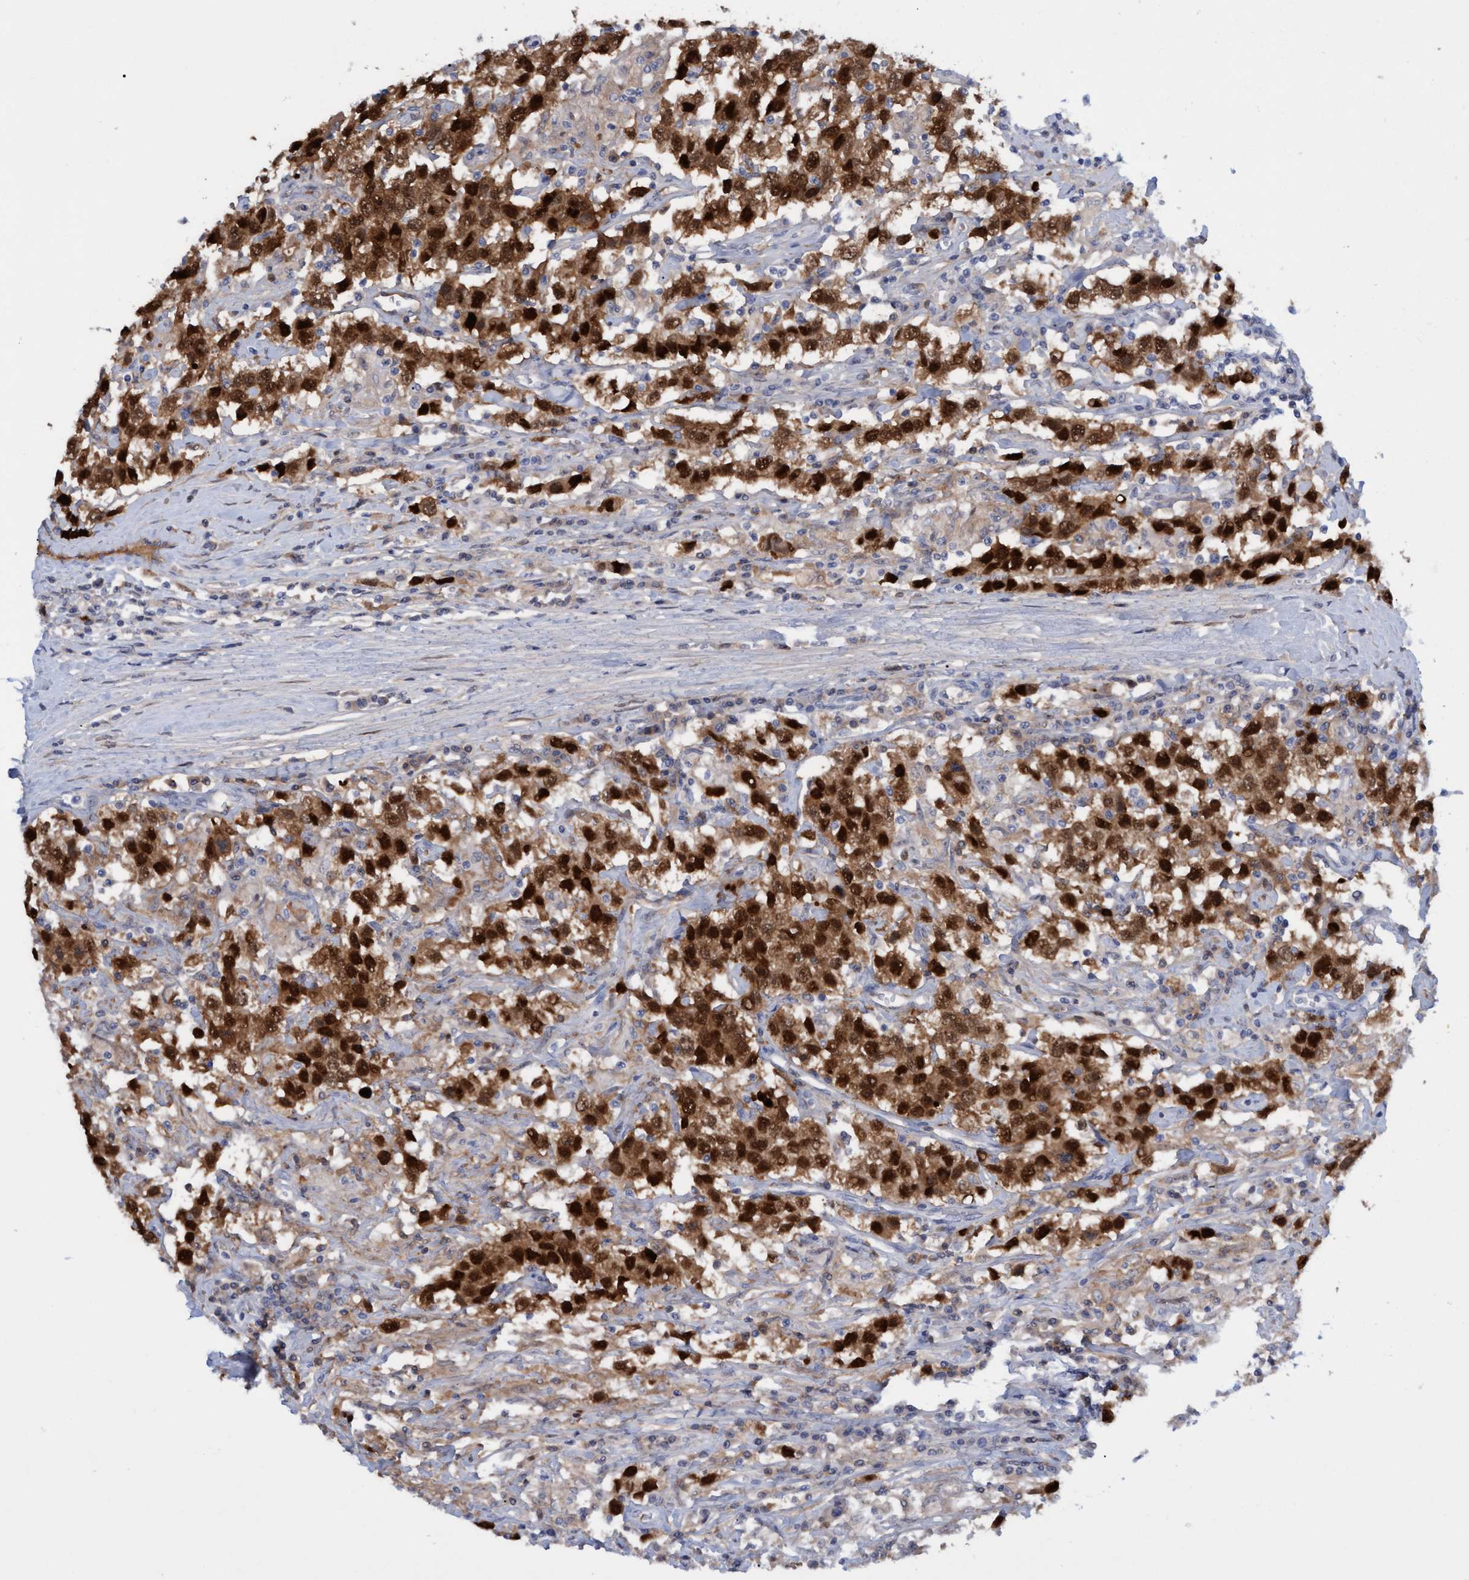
{"staining": {"intensity": "strong", "quantity": ">75%", "location": "cytoplasmic/membranous,nuclear"}, "tissue": "testis cancer", "cell_type": "Tumor cells", "image_type": "cancer", "snomed": [{"axis": "morphology", "description": "Seminoma, NOS"}, {"axis": "topography", "description": "Testis"}], "caption": "IHC micrograph of neoplastic tissue: testis seminoma stained using immunohistochemistry demonstrates high levels of strong protein expression localized specifically in the cytoplasmic/membranous and nuclear of tumor cells, appearing as a cytoplasmic/membranous and nuclear brown color.", "gene": "PINX1", "patient": {"sex": "male", "age": 41}}